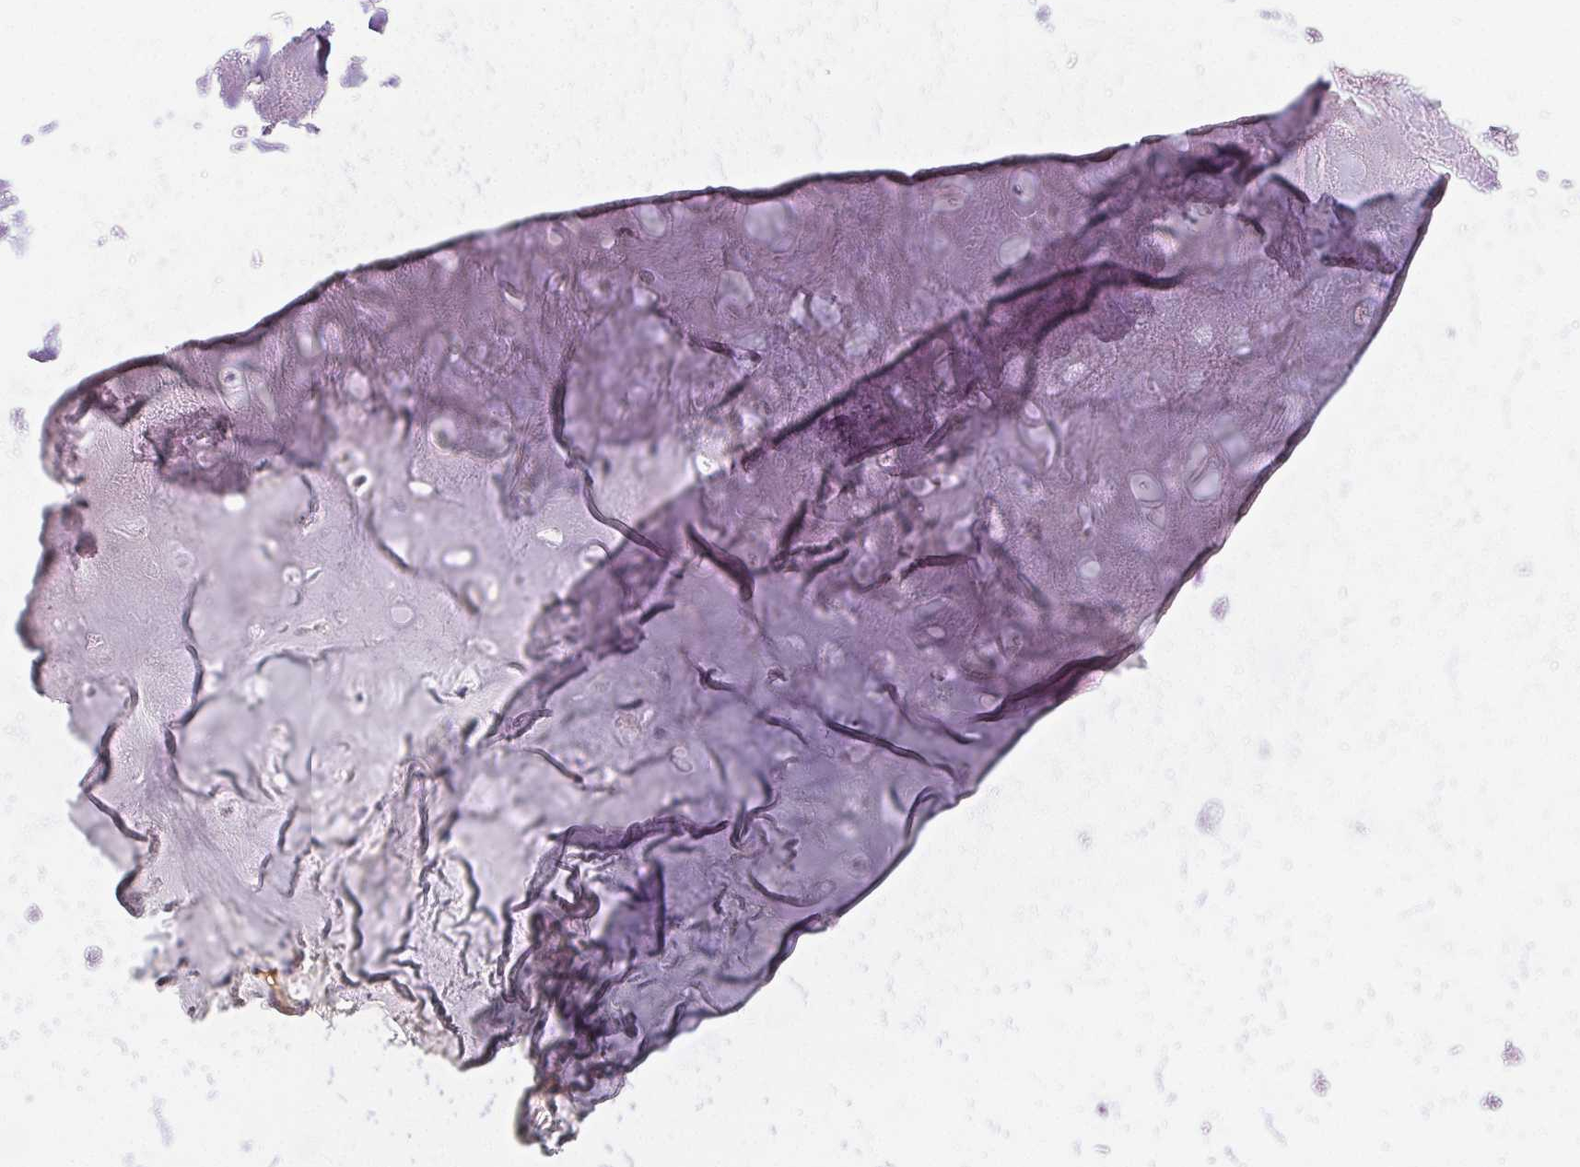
{"staining": {"intensity": "negative", "quantity": "none", "location": "none"}, "tissue": "adipose tissue", "cell_type": "Adipocytes", "image_type": "normal", "snomed": [{"axis": "morphology", "description": "Normal tissue, NOS"}, {"axis": "topography", "description": "Cartilage tissue"}], "caption": "Protein analysis of unremarkable adipose tissue exhibits no significant positivity in adipocytes.", "gene": "PADI4", "patient": {"sex": "male", "age": 57}}